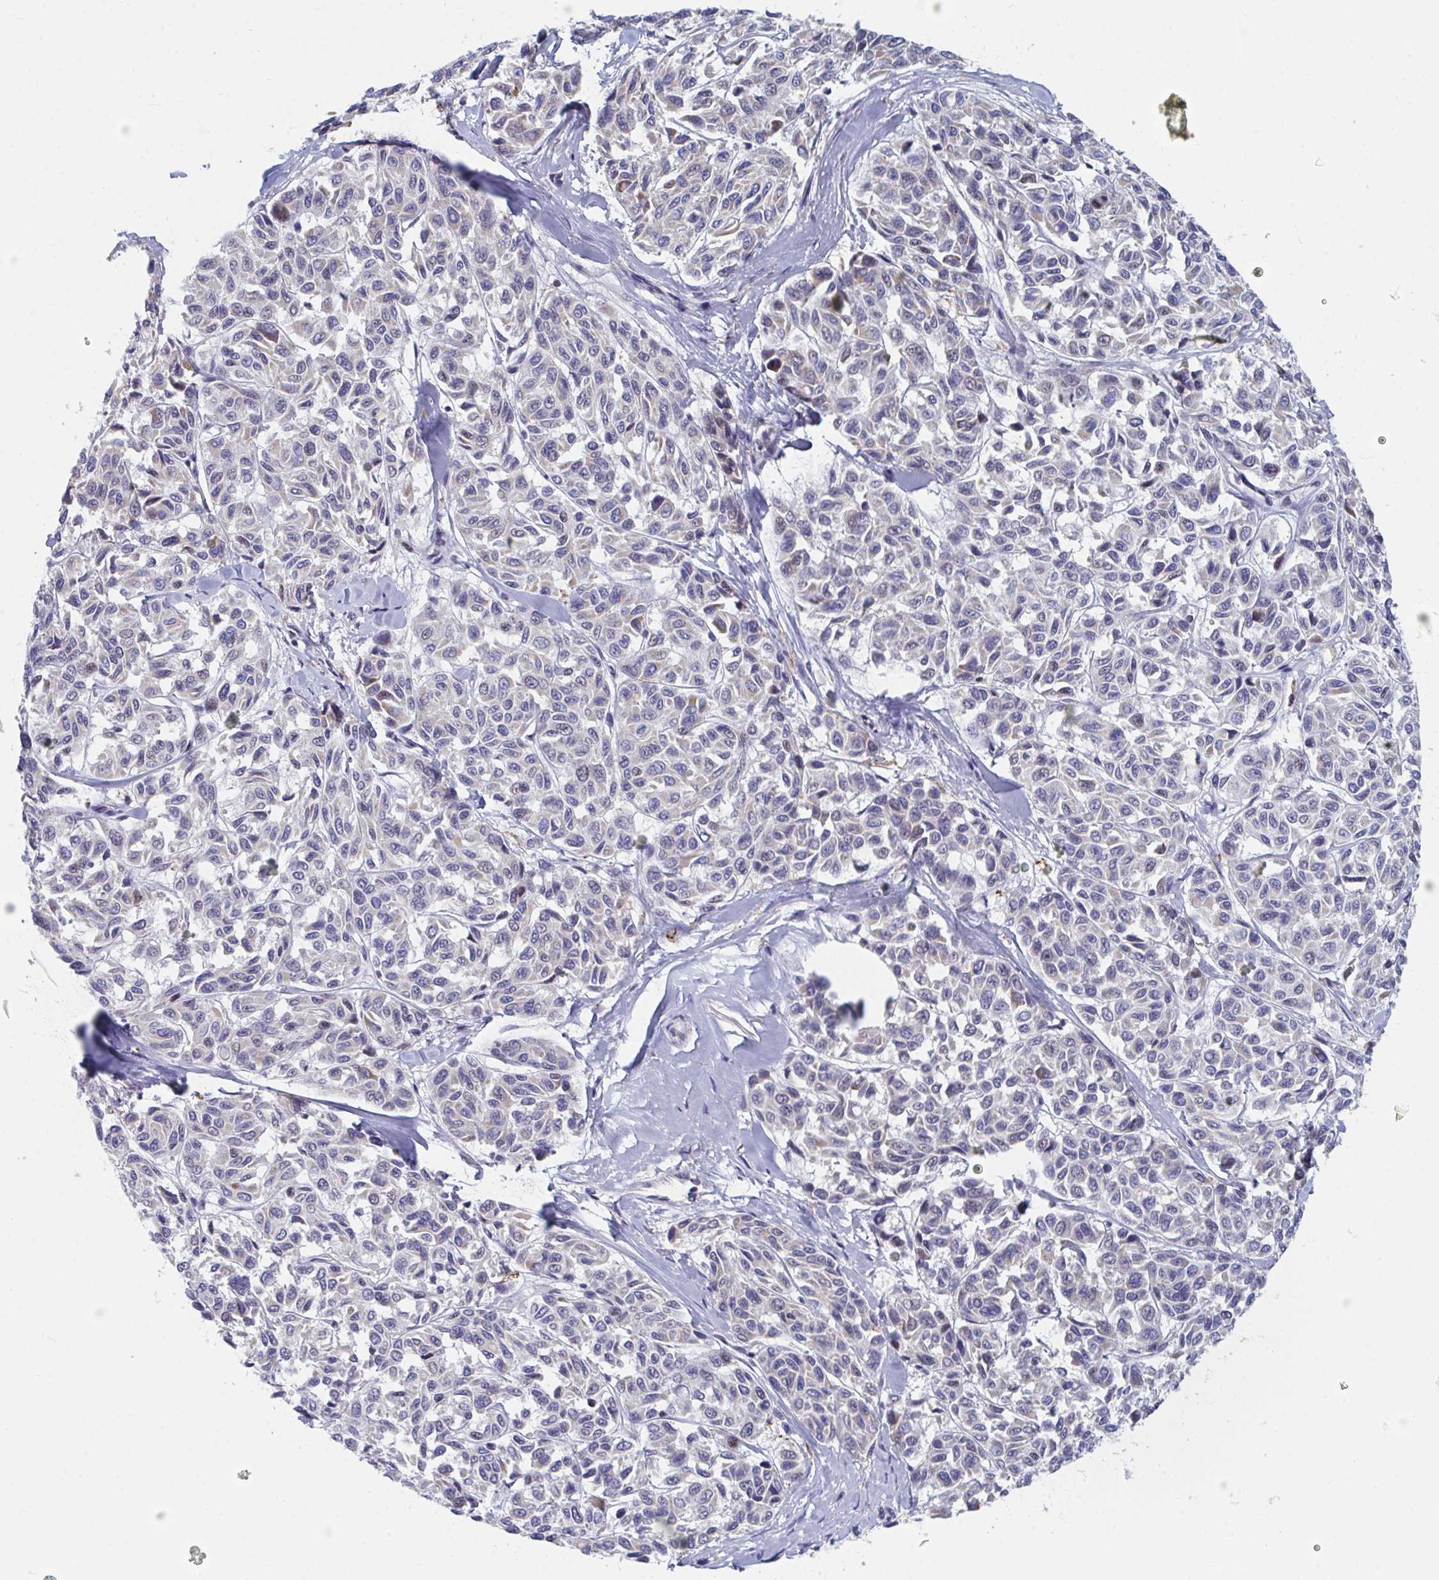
{"staining": {"intensity": "weak", "quantity": "<25%", "location": "nuclear"}, "tissue": "melanoma", "cell_type": "Tumor cells", "image_type": "cancer", "snomed": [{"axis": "morphology", "description": "Malignant melanoma, NOS"}, {"axis": "topography", "description": "Skin"}], "caption": "Immunohistochemistry (IHC) image of human malignant melanoma stained for a protein (brown), which exhibits no staining in tumor cells.", "gene": "CENPT", "patient": {"sex": "female", "age": 66}}